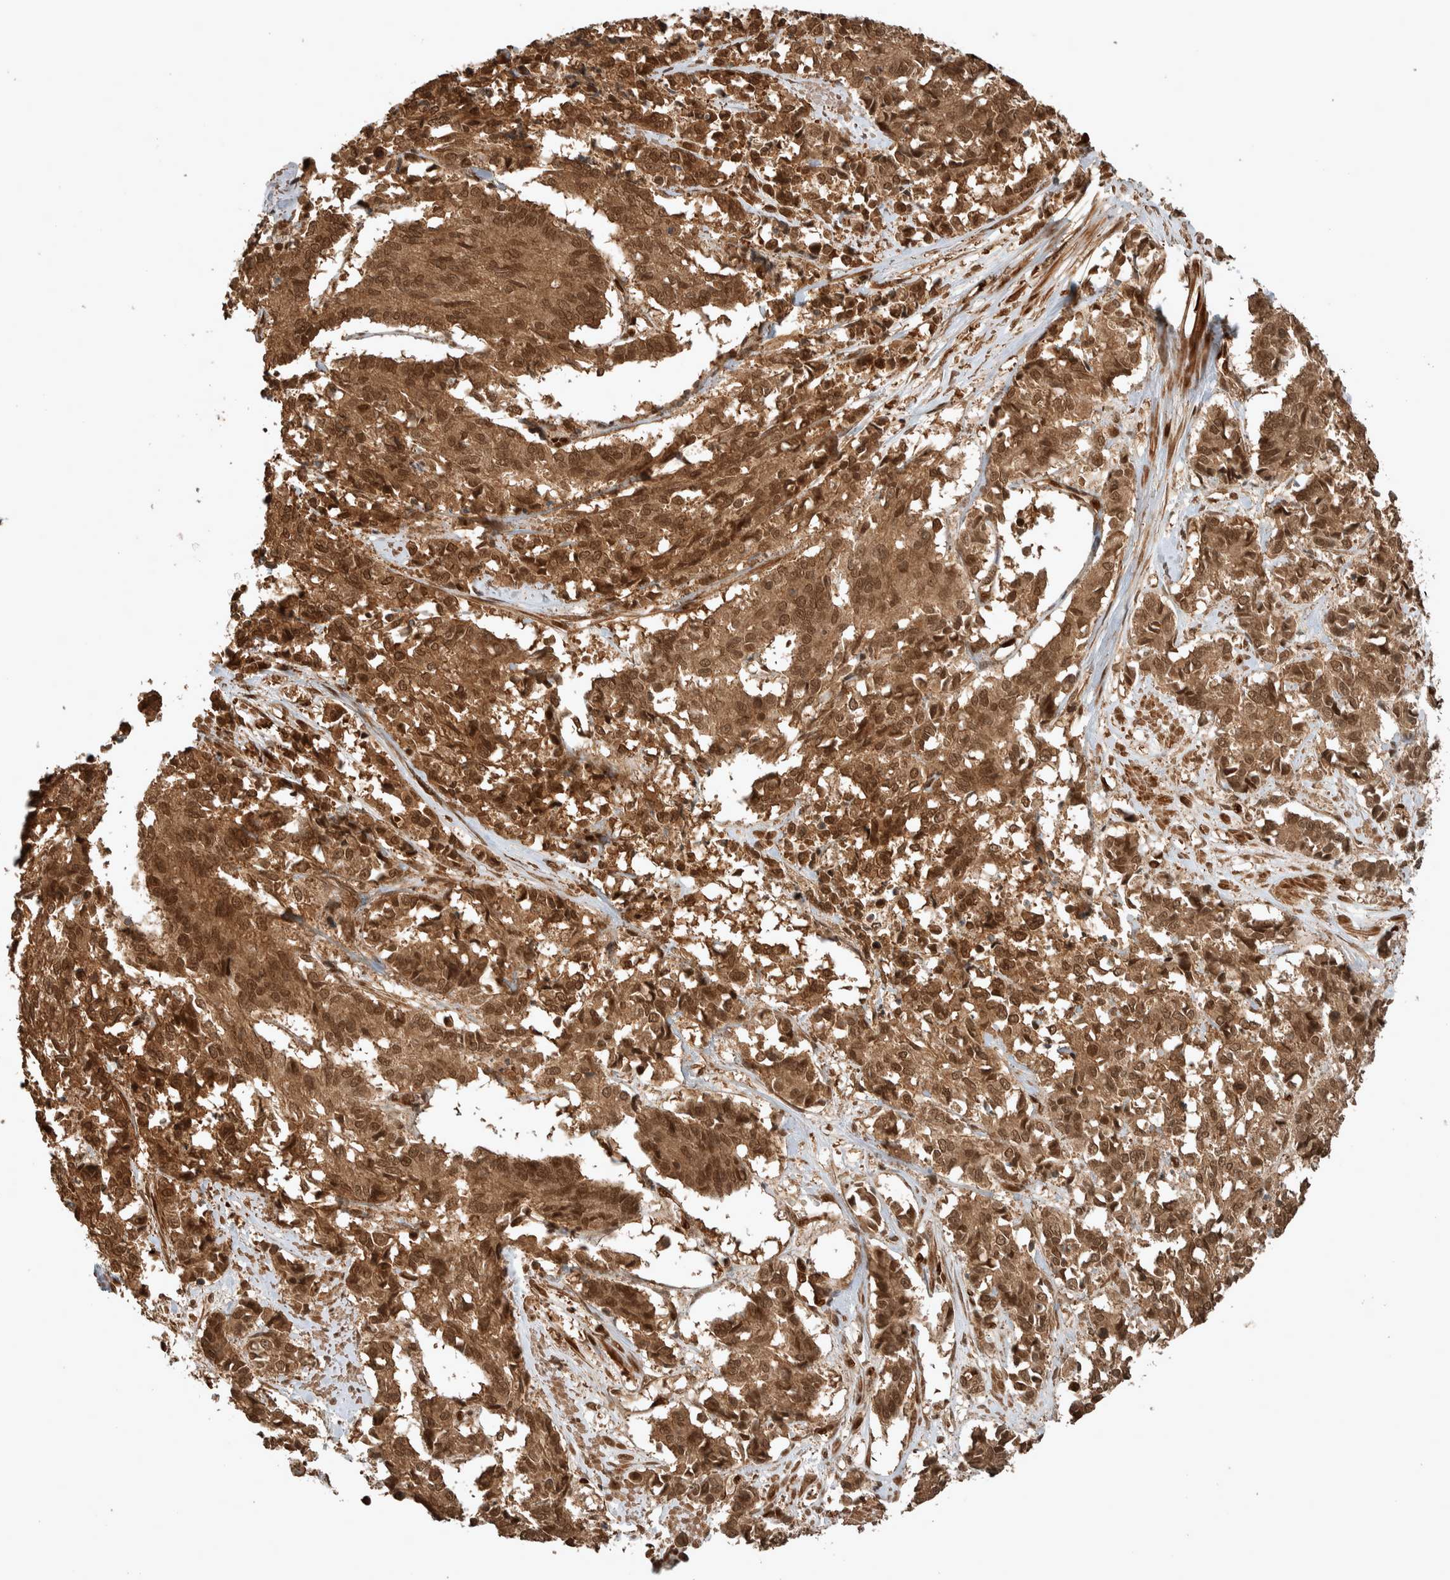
{"staining": {"intensity": "moderate", "quantity": ">75%", "location": "cytoplasmic/membranous,nuclear"}, "tissue": "cervical cancer", "cell_type": "Tumor cells", "image_type": "cancer", "snomed": [{"axis": "morphology", "description": "Squamous cell carcinoma, NOS"}, {"axis": "topography", "description": "Cervix"}], "caption": "This photomicrograph demonstrates immunohistochemistry (IHC) staining of cervical squamous cell carcinoma, with medium moderate cytoplasmic/membranous and nuclear positivity in approximately >75% of tumor cells.", "gene": "CNTROB", "patient": {"sex": "female", "age": 35}}